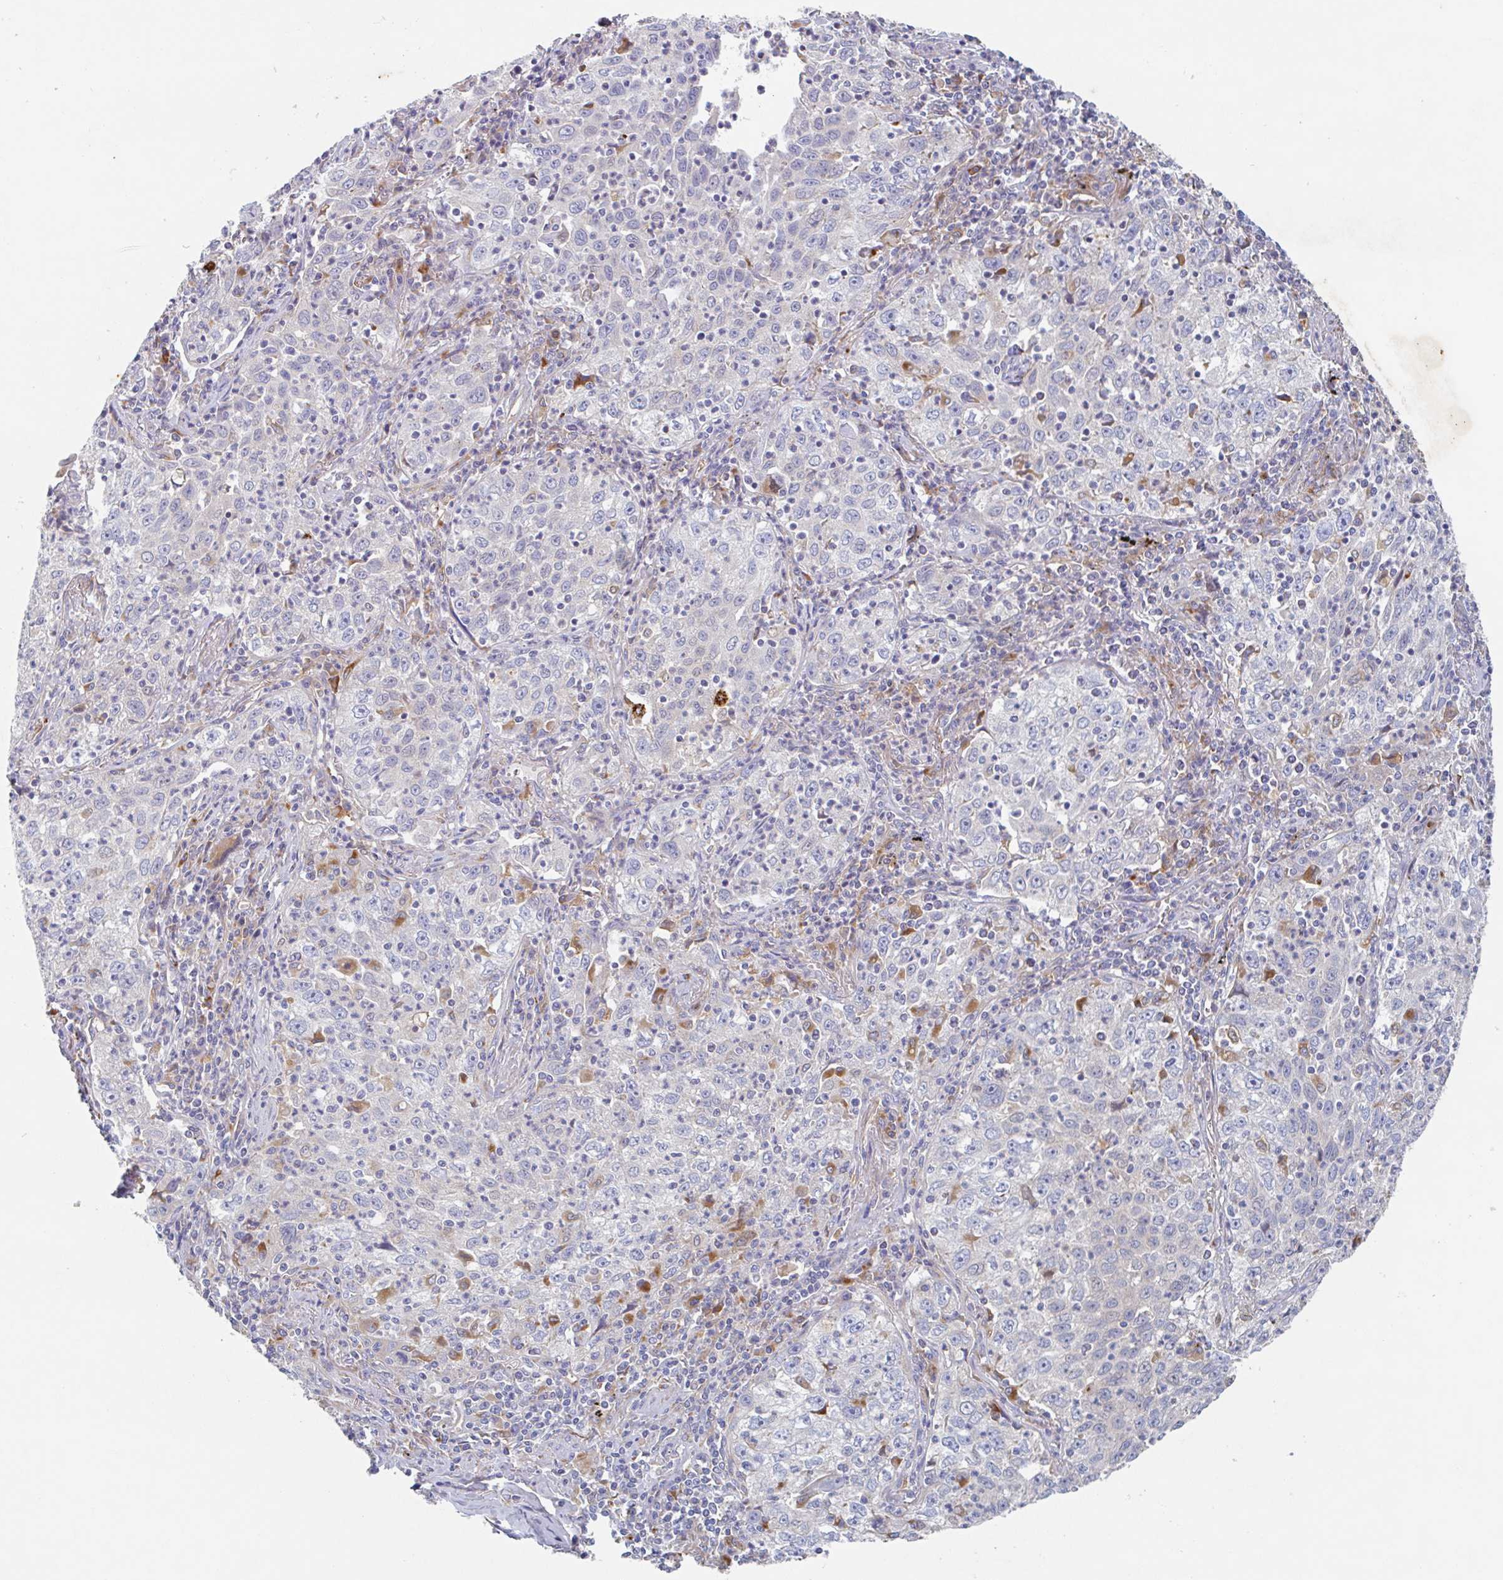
{"staining": {"intensity": "negative", "quantity": "none", "location": "none"}, "tissue": "lung cancer", "cell_type": "Tumor cells", "image_type": "cancer", "snomed": [{"axis": "morphology", "description": "Squamous cell carcinoma, NOS"}, {"axis": "topography", "description": "Lung"}], "caption": "The photomicrograph reveals no staining of tumor cells in lung cancer. (DAB (3,3'-diaminobenzidine) immunohistochemistry (IHC), high magnification).", "gene": "MANBA", "patient": {"sex": "male", "age": 71}}